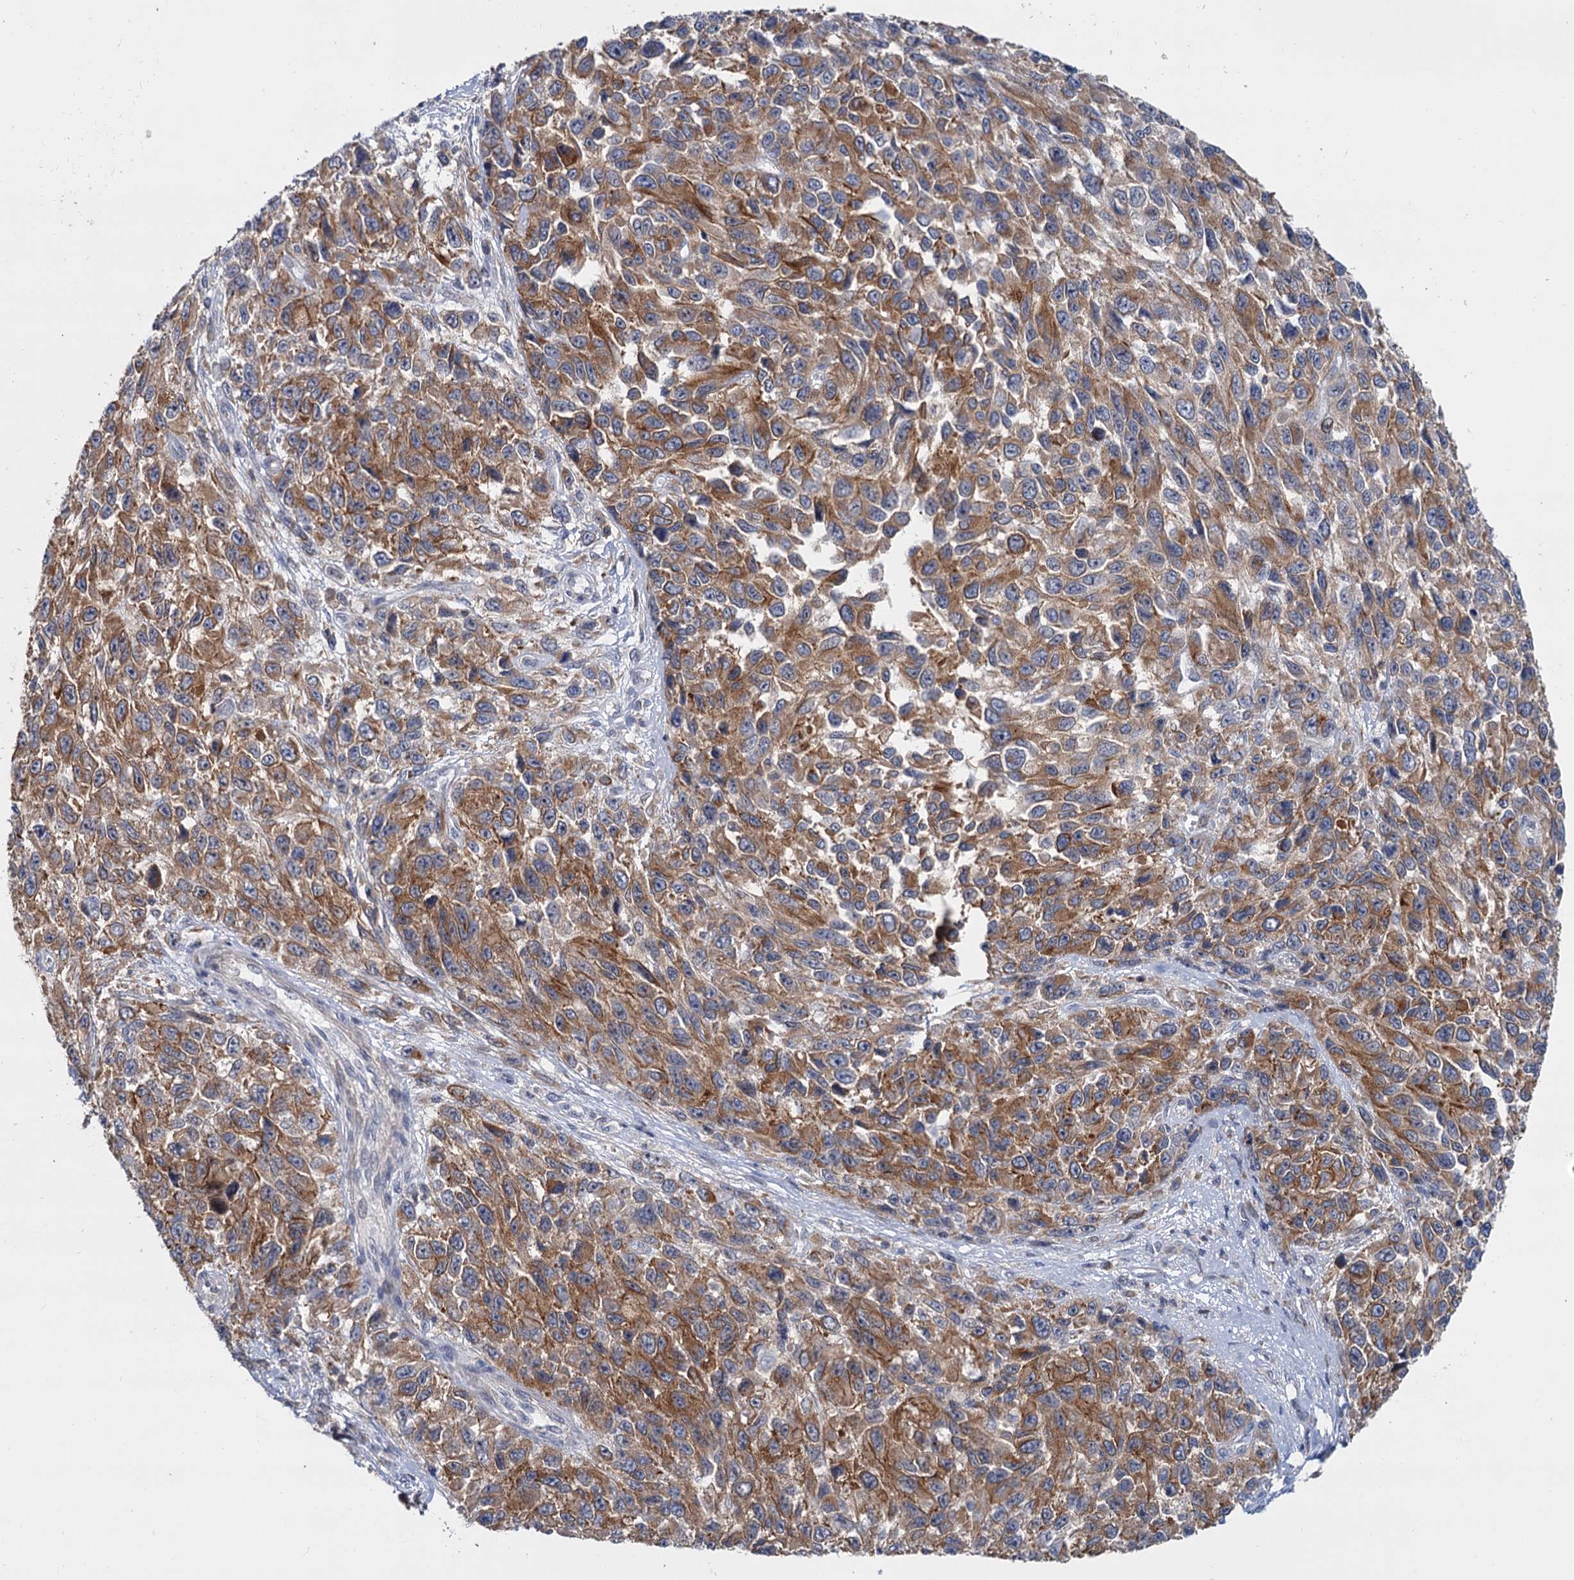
{"staining": {"intensity": "moderate", "quantity": ">75%", "location": "cytoplasmic/membranous"}, "tissue": "melanoma", "cell_type": "Tumor cells", "image_type": "cancer", "snomed": [{"axis": "morphology", "description": "Normal tissue, NOS"}, {"axis": "morphology", "description": "Malignant melanoma, NOS"}, {"axis": "topography", "description": "Skin"}], "caption": "IHC micrograph of malignant melanoma stained for a protein (brown), which exhibits medium levels of moderate cytoplasmic/membranous staining in approximately >75% of tumor cells.", "gene": "LRCH4", "patient": {"sex": "female", "age": 96}}